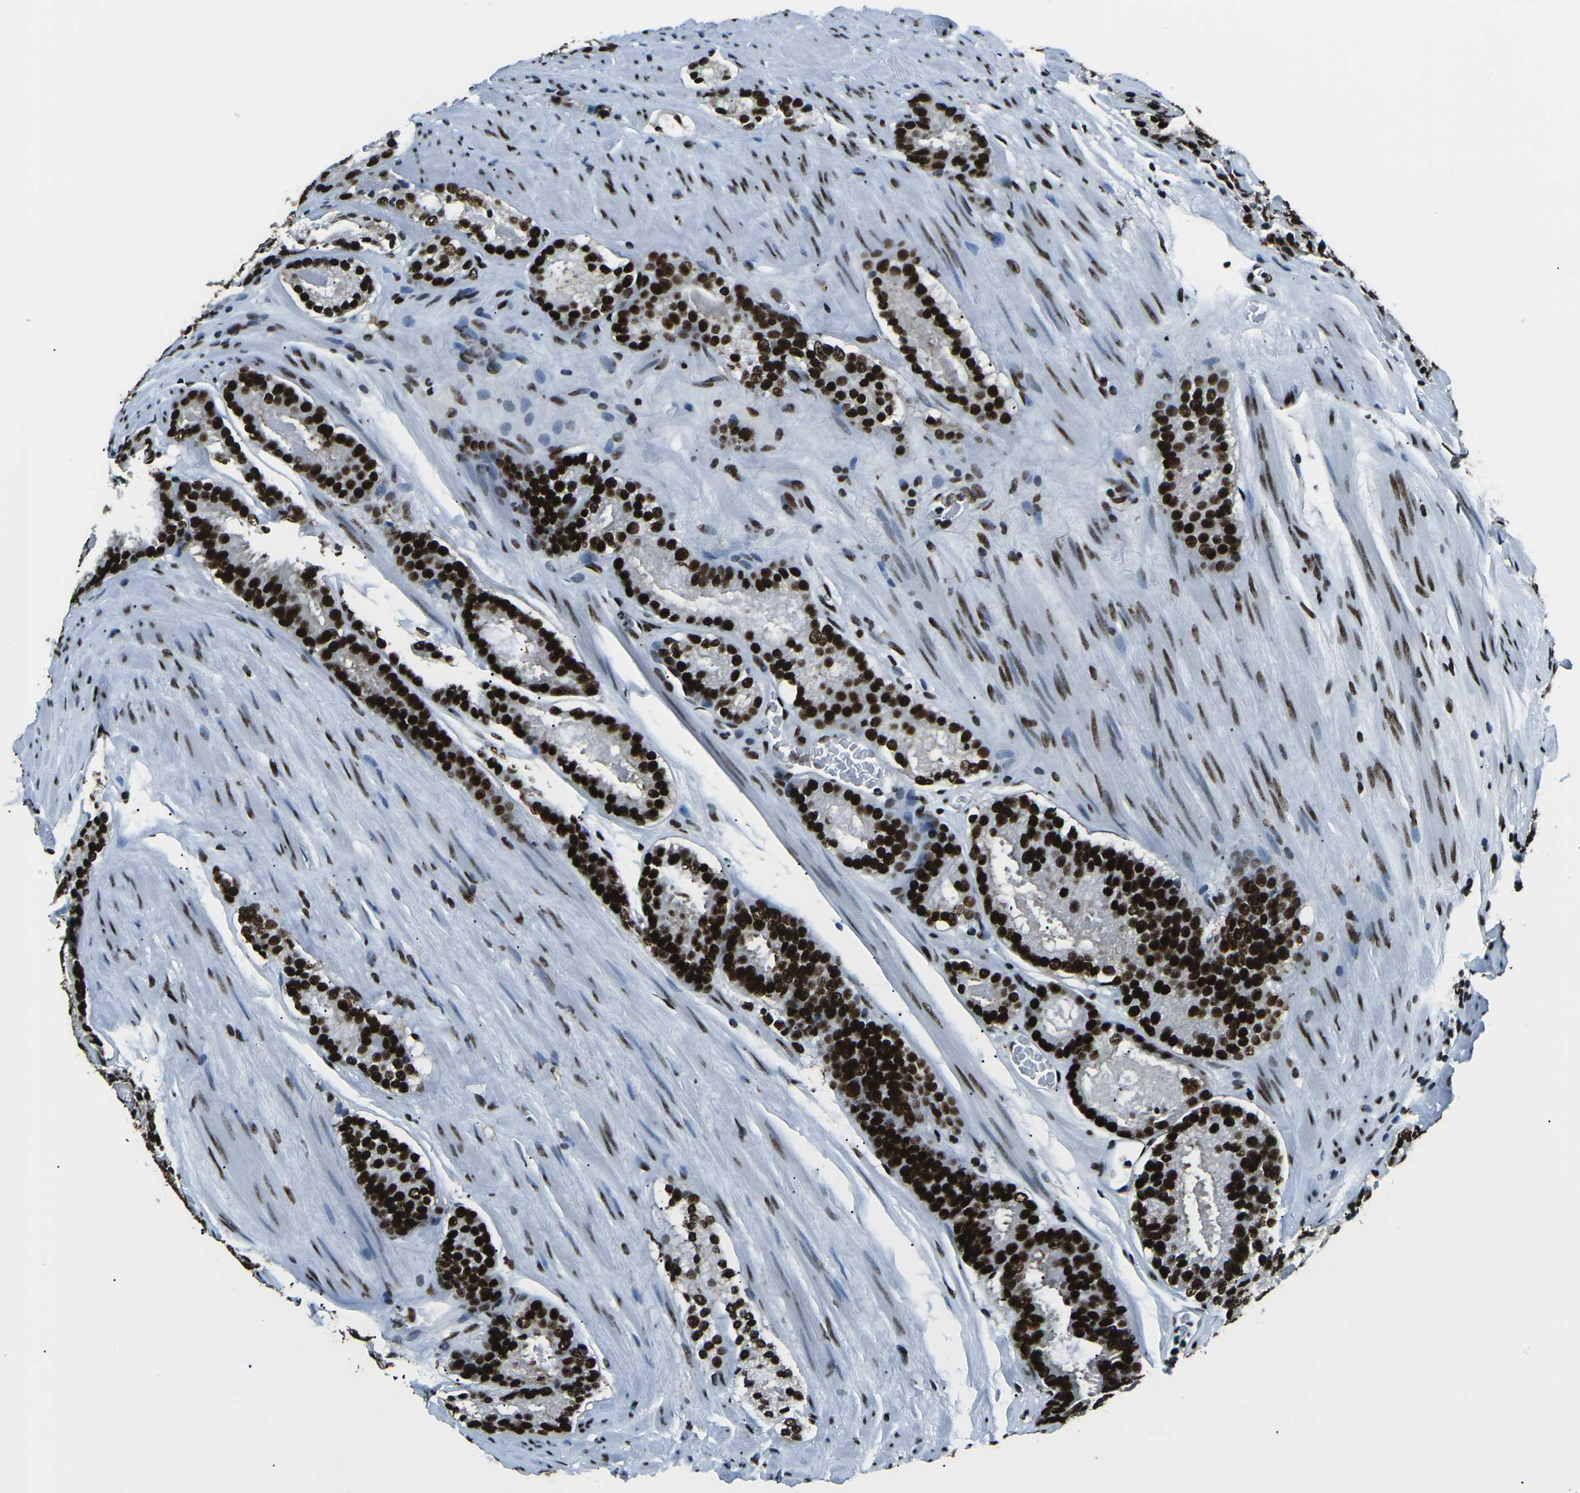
{"staining": {"intensity": "strong", "quantity": ">75%", "location": "nuclear"}, "tissue": "prostate cancer", "cell_type": "Tumor cells", "image_type": "cancer", "snomed": [{"axis": "morphology", "description": "Adenocarcinoma, Low grade"}, {"axis": "topography", "description": "Prostate"}], "caption": "Protein staining displays strong nuclear staining in approximately >75% of tumor cells in low-grade adenocarcinoma (prostate).", "gene": "HNRNPL", "patient": {"sex": "male", "age": 69}}